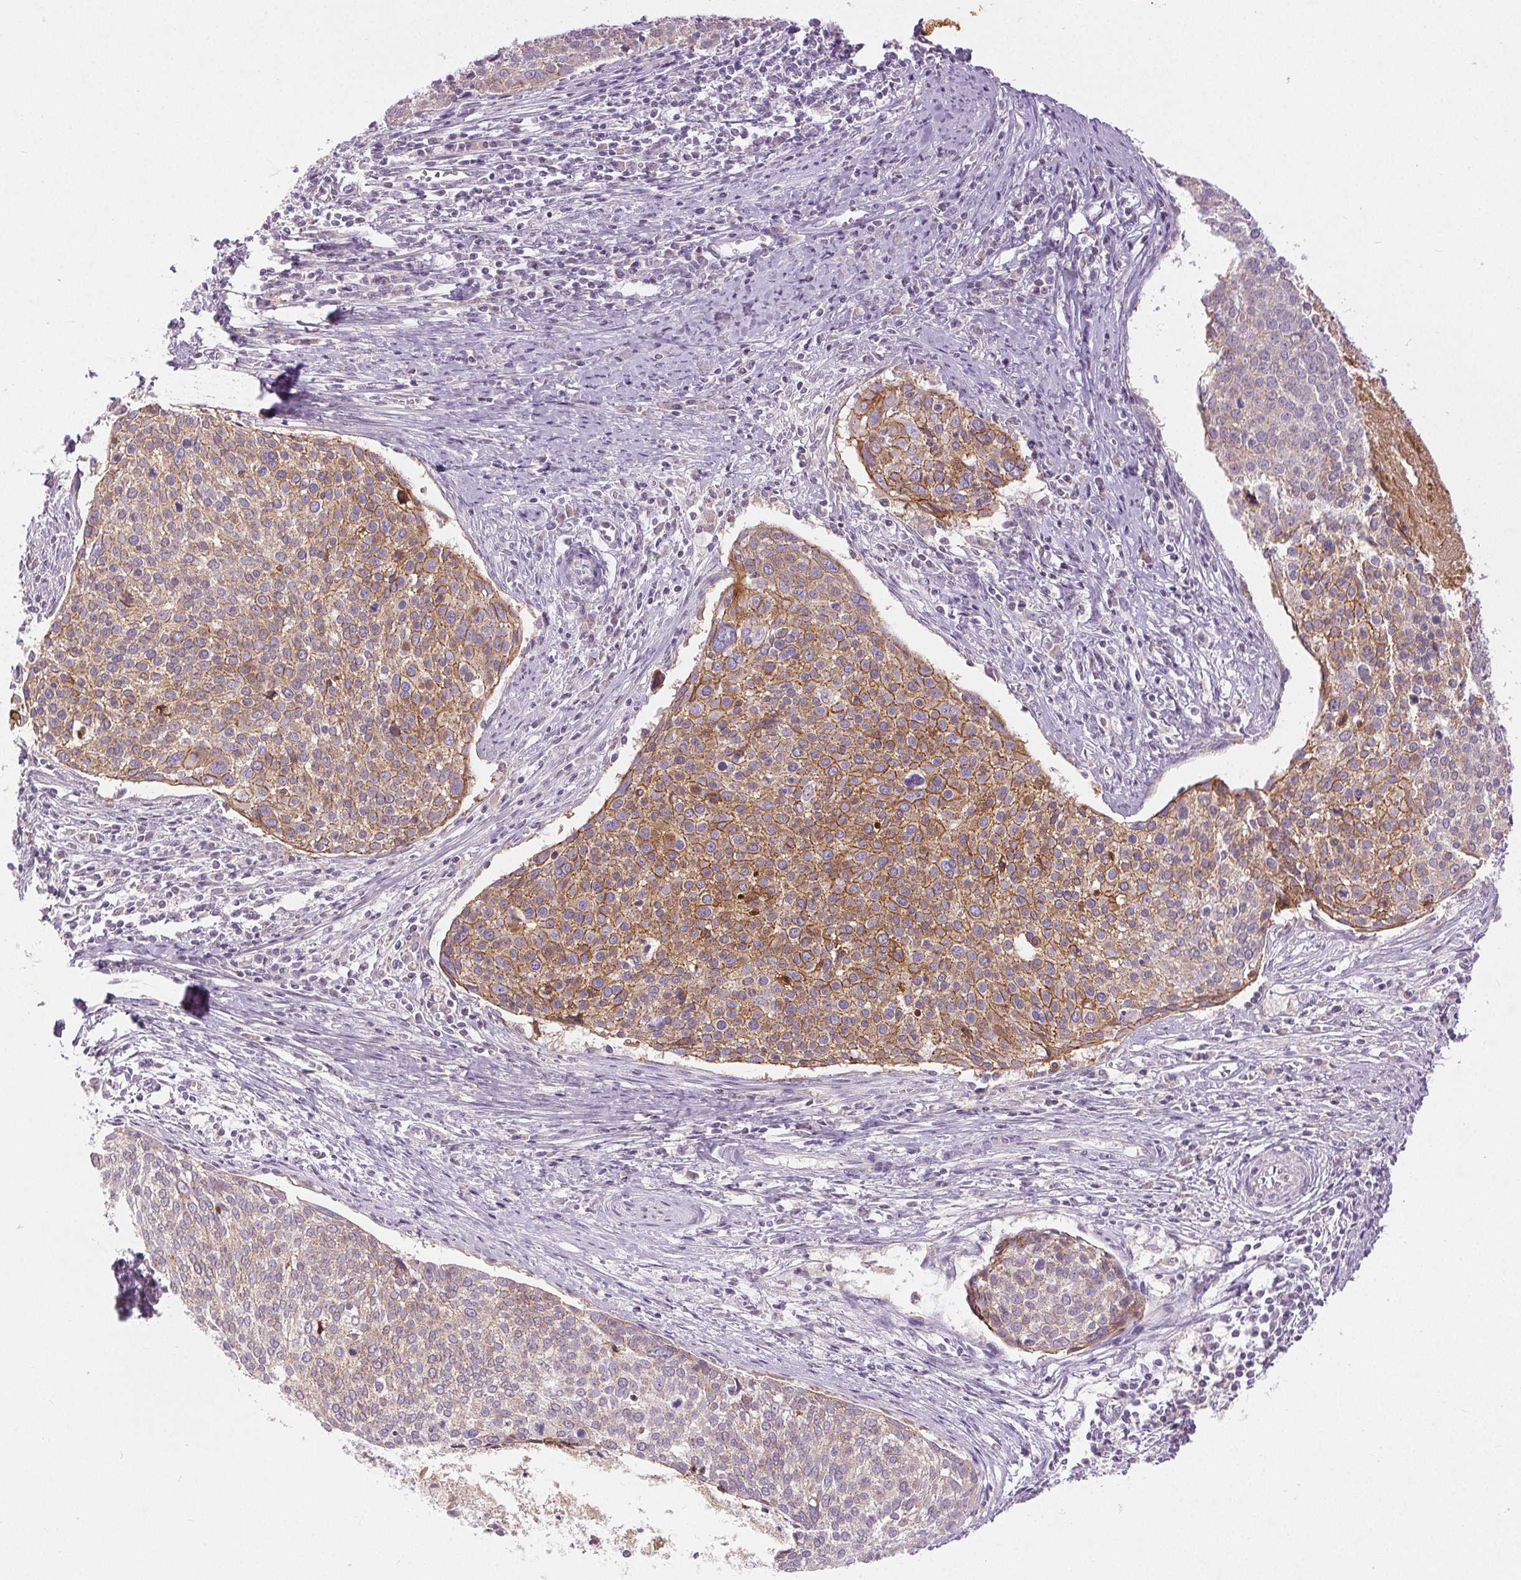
{"staining": {"intensity": "moderate", "quantity": "<25%", "location": "cytoplasmic/membranous"}, "tissue": "cervical cancer", "cell_type": "Tumor cells", "image_type": "cancer", "snomed": [{"axis": "morphology", "description": "Squamous cell carcinoma, NOS"}, {"axis": "topography", "description": "Cervix"}], "caption": "Protein analysis of cervical cancer (squamous cell carcinoma) tissue reveals moderate cytoplasmic/membranous positivity in approximately <25% of tumor cells.", "gene": "DSG3", "patient": {"sex": "female", "age": 39}}